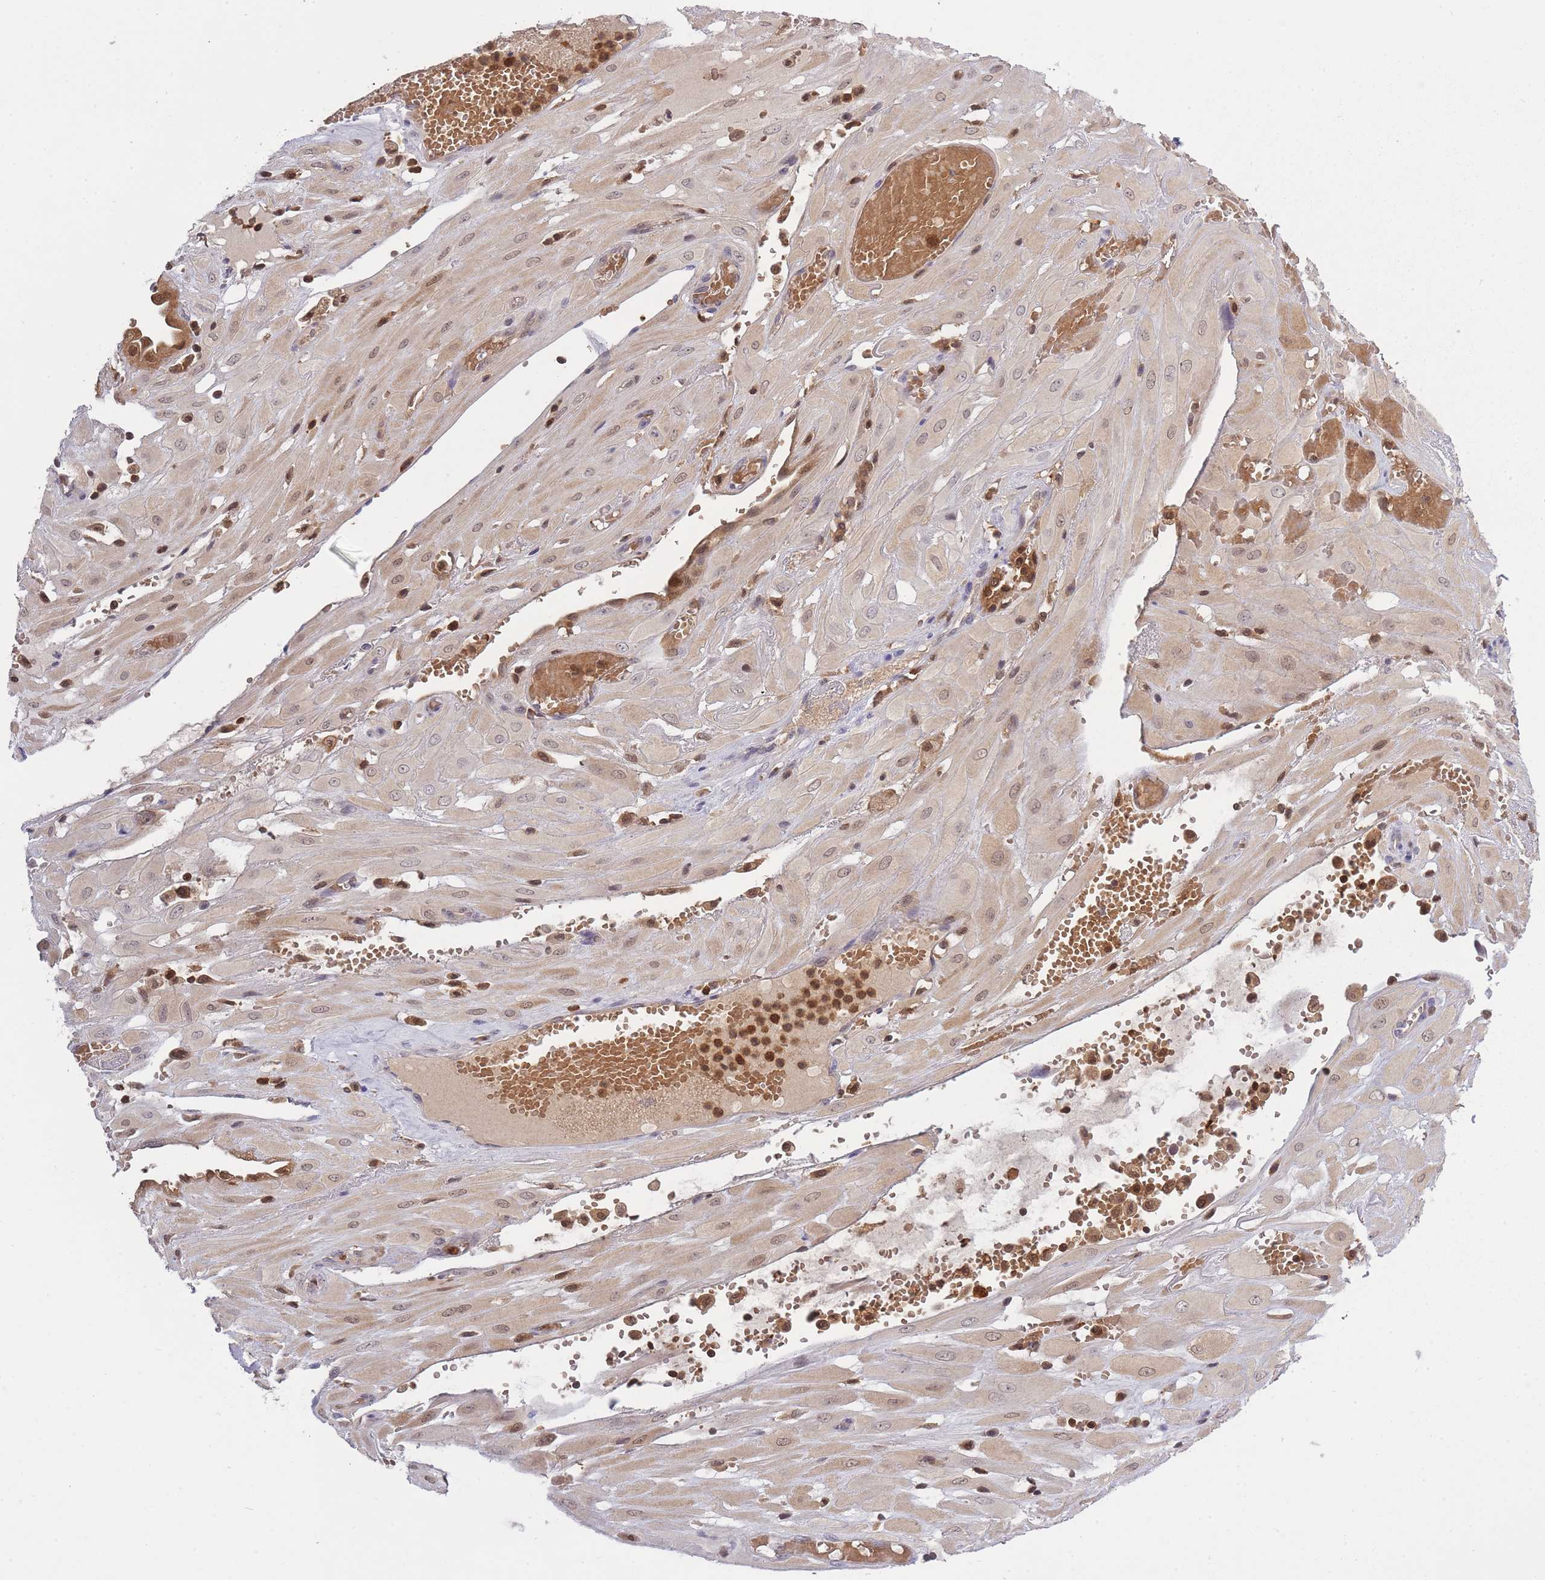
{"staining": {"intensity": "moderate", "quantity": ">75%", "location": "cytoplasmic/membranous,nuclear"}, "tissue": "cervical cancer", "cell_type": "Tumor cells", "image_type": "cancer", "snomed": [{"axis": "morphology", "description": "Squamous cell carcinoma, NOS"}, {"axis": "topography", "description": "Cervix"}], "caption": "Immunohistochemical staining of human cervical cancer (squamous cell carcinoma) shows moderate cytoplasmic/membranous and nuclear protein expression in about >75% of tumor cells.", "gene": "CXorf38", "patient": {"sex": "female", "age": 36}}